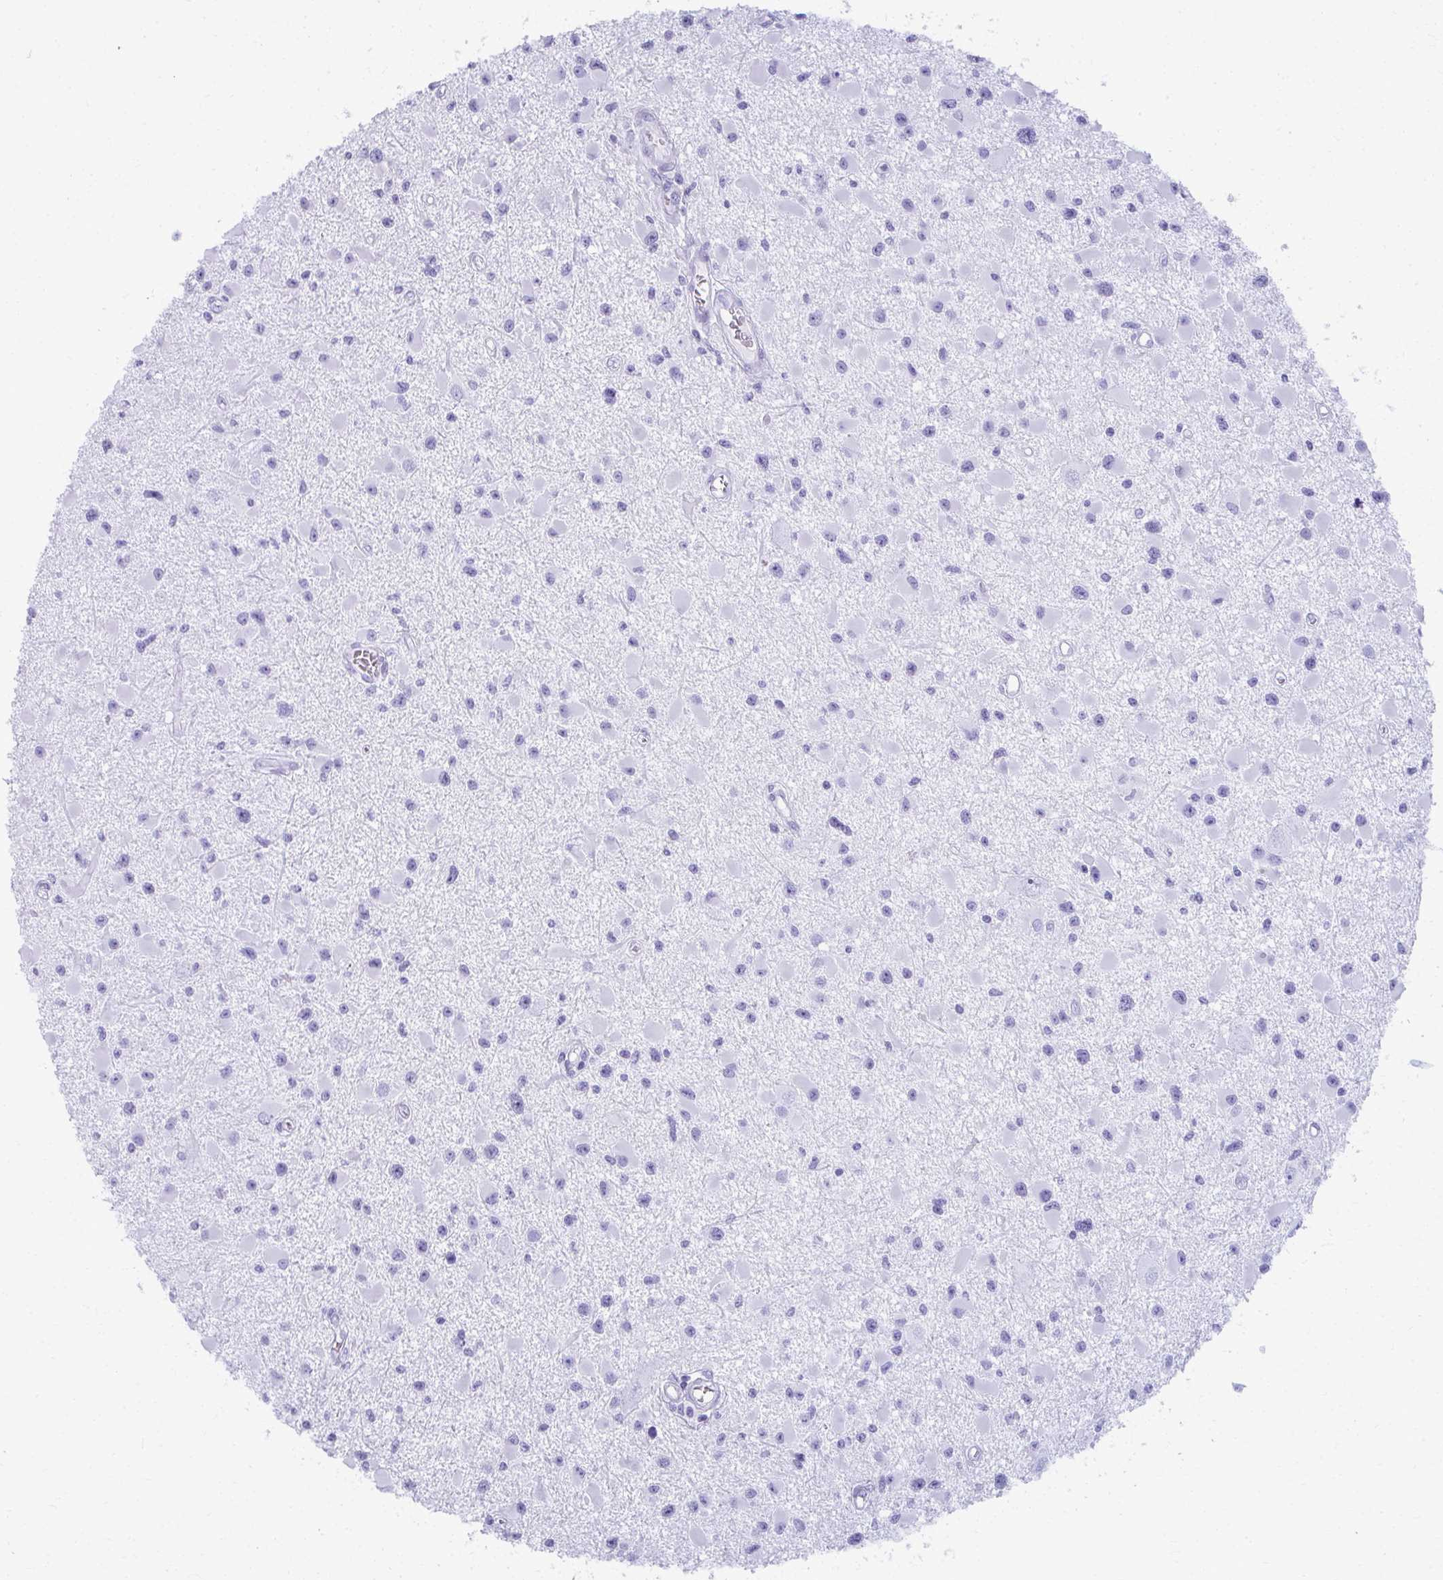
{"staining": {"intensity": "negative", "quantity": "none", "location": "none"}, "tissue": "glioma", "cell_type": "Tumor cells", "image_type": "cancer", "snomed": [{"axis": "morphology", "description": "Glioma, malignant, High grade"}, {"axis": "topography", "description": "Brain"}], "caption": "There is no significant positivity in tumor cells of malignant glioma (high-grade).", "gene": "MAF1", "patient": {"sex": "male", "age": 54}}